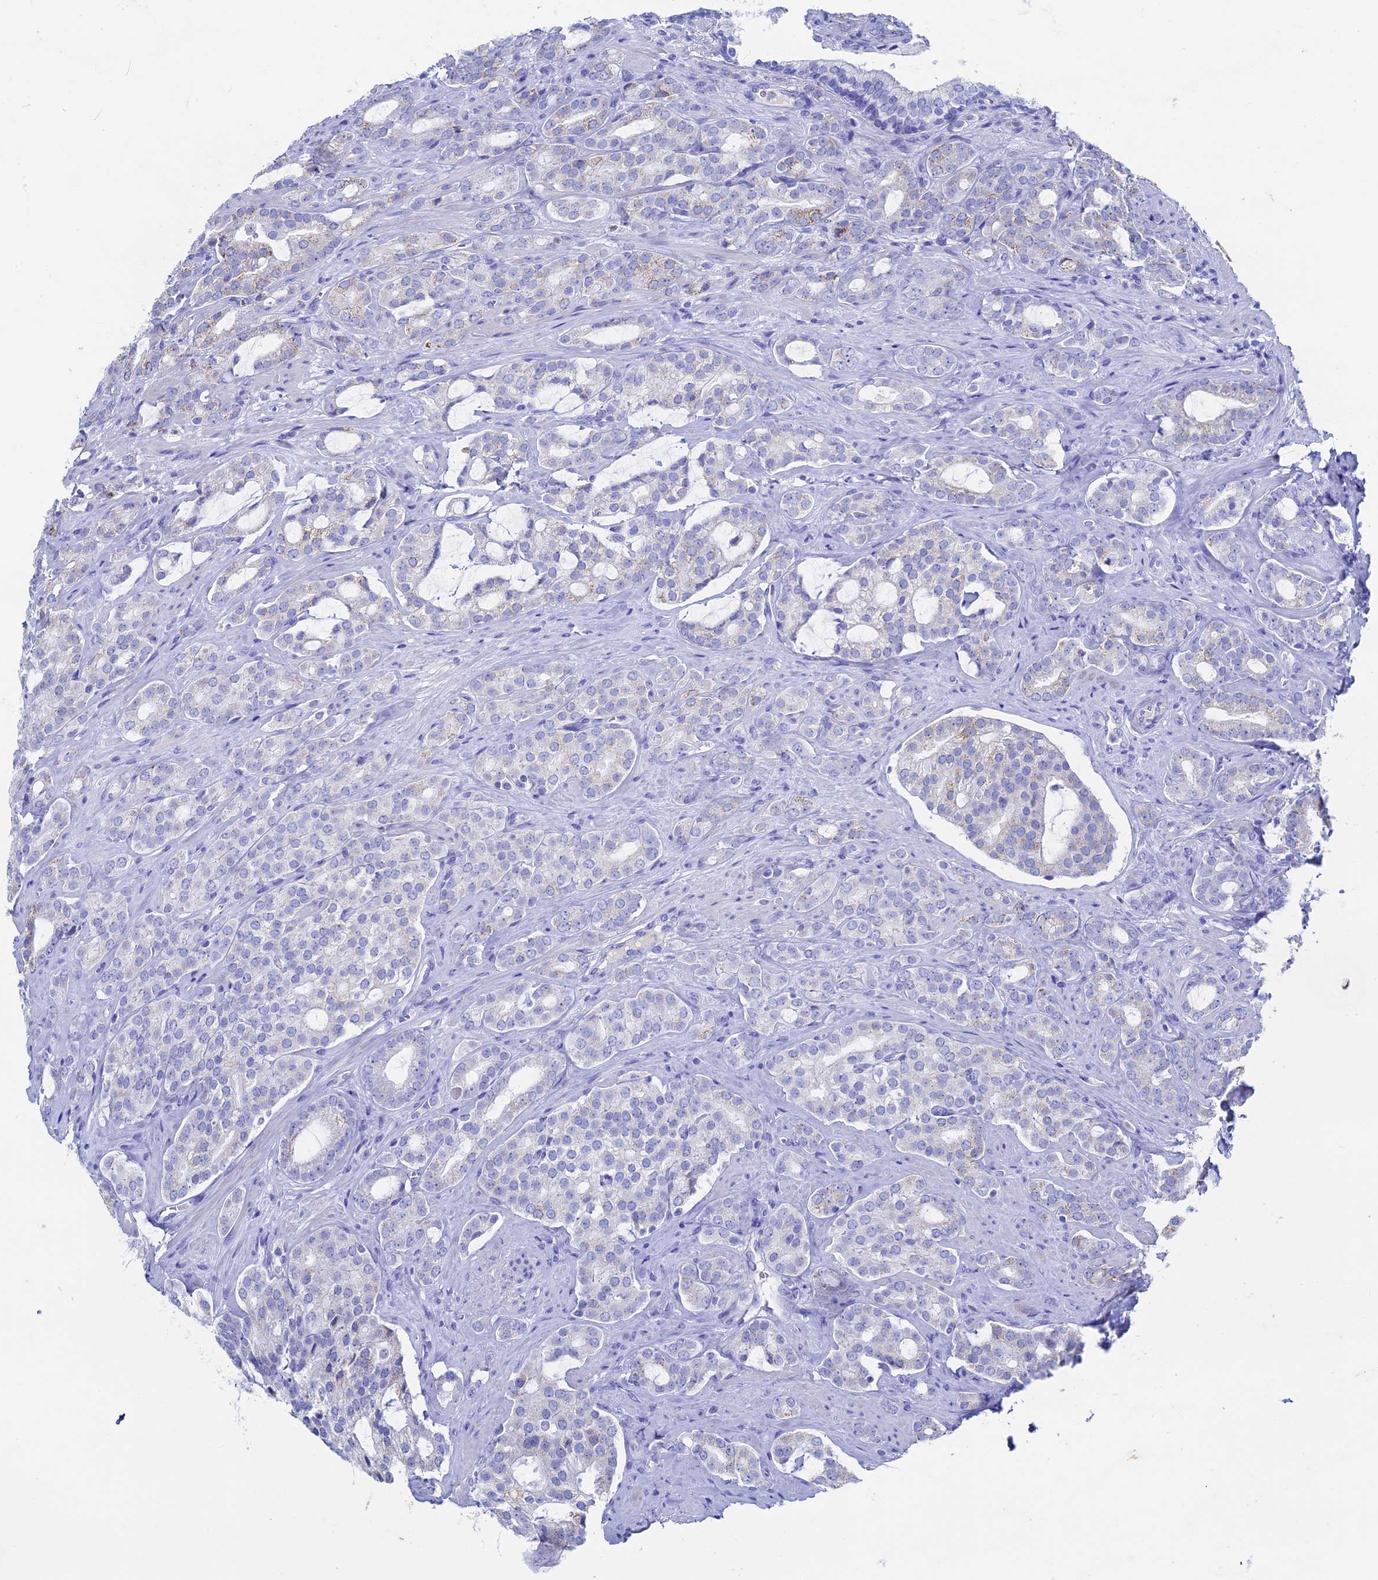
{"staining": {"intensity": "negative", "quantity": "none", "location": "none"}, "tissue": "prostate cancer", "cell_type": "Tumor cells", "image_type": "cancer", "snomed": [{"axis": "morphology", "description": "Adenocarcinoma, High grade"}, {"axis": "topography", "description": "Prostate"}], "caption": "Human prostate high-grade adenocarcinoma stained for a protein using IHC demonstrates no staining in tumor cells.", "gene": "UNC119", "patient": {"sex": "male", "age": 63}}